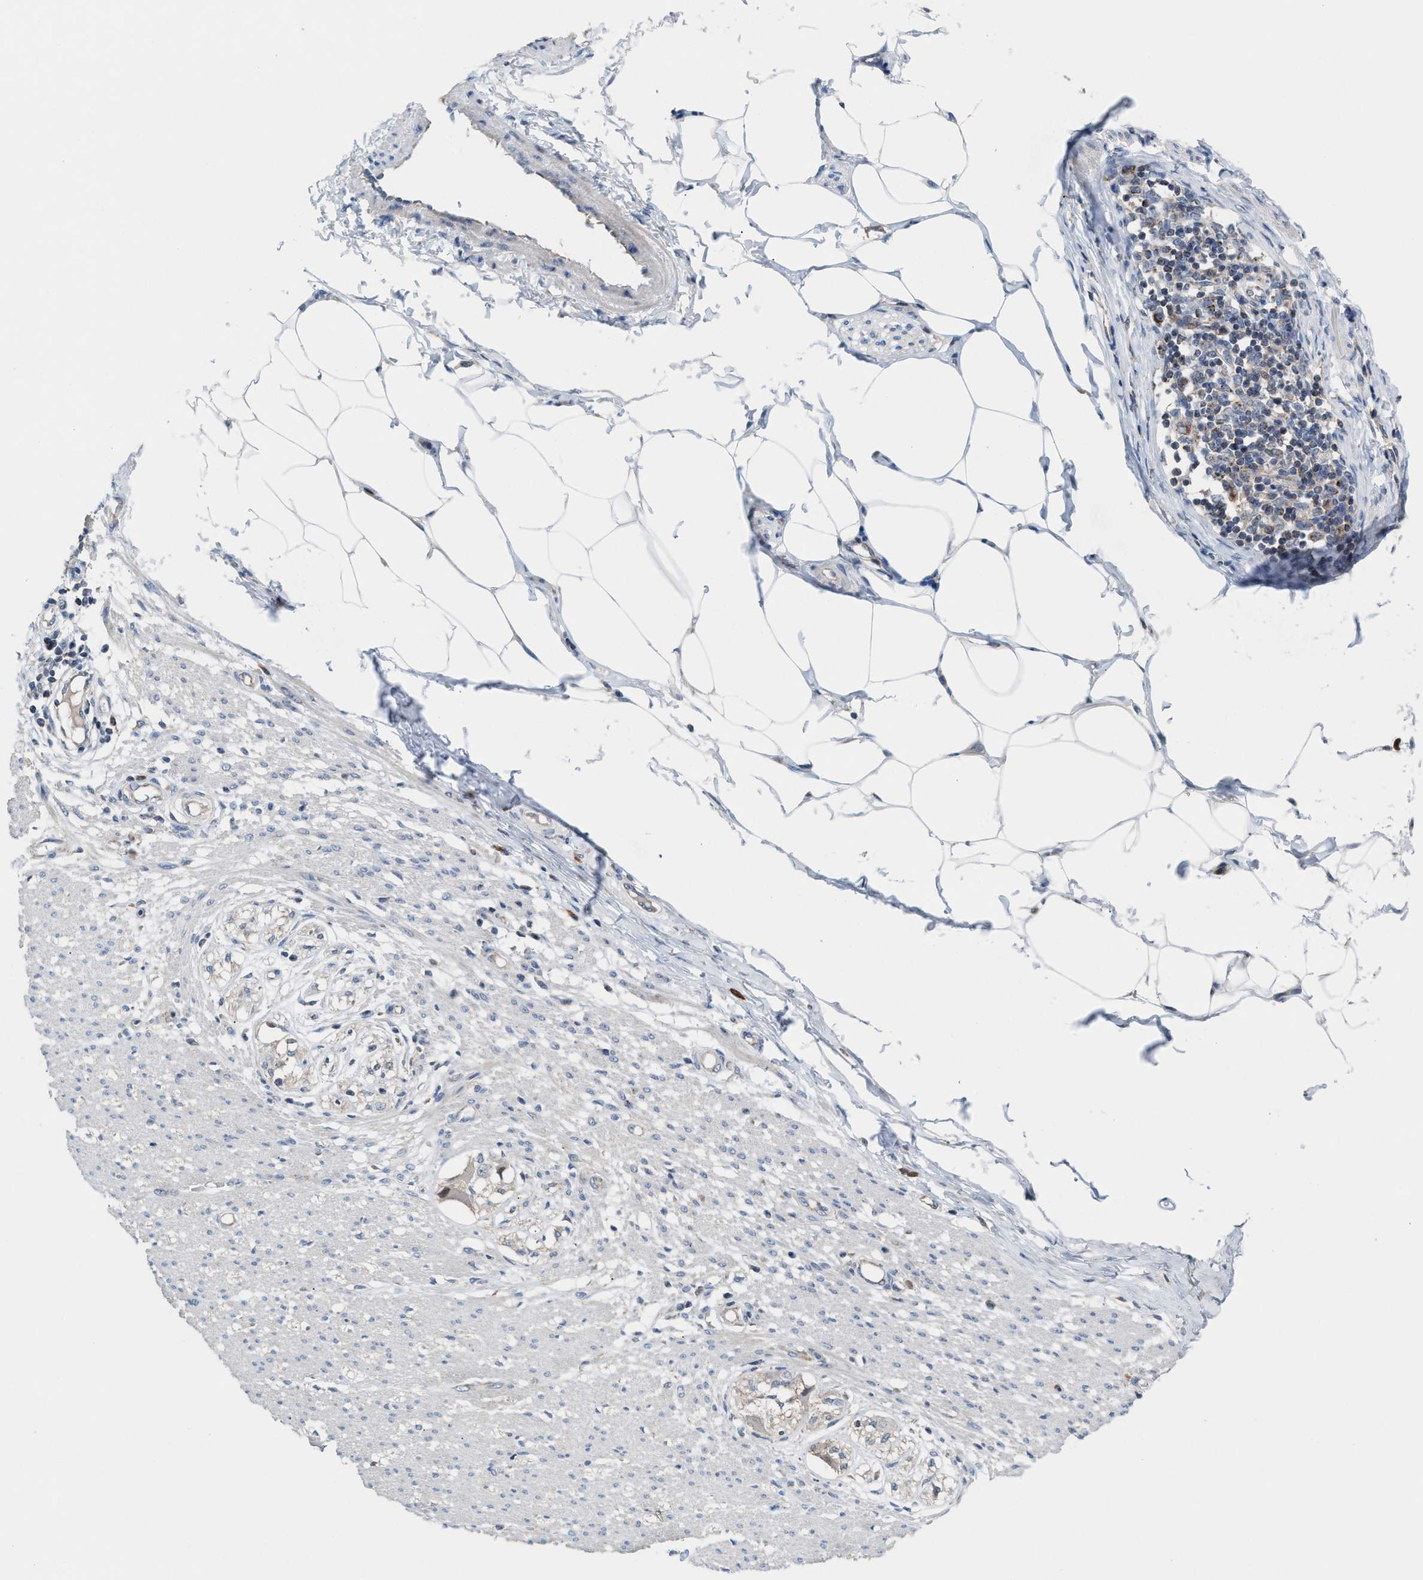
{"staining": {"intensity": "negative", "quantity": "none", "location": "none"}, "tissue": "smooth muscle", "cell_type": "Smooth muscle cells", "image_type": "normal", "snomed": [{"axis": "morphology", "description": "Normal tissue, NOS"}, {"axis": "morphology", "description": "Adenocarcinoma, NOS"}, {"axis": "topography", "description": "Colon"}, {"axis": "topography", "description": "Peripheral nerve tissue"}], "caption": "IHC image of normal smooth muscle: human smooth muscle stained with DAB (3,3'-diaminobenzidine) reveals no significant protein expression in smooth muscle cells.", "gene": "MRM1", "patient": {"sex": "male", "age": 14}}